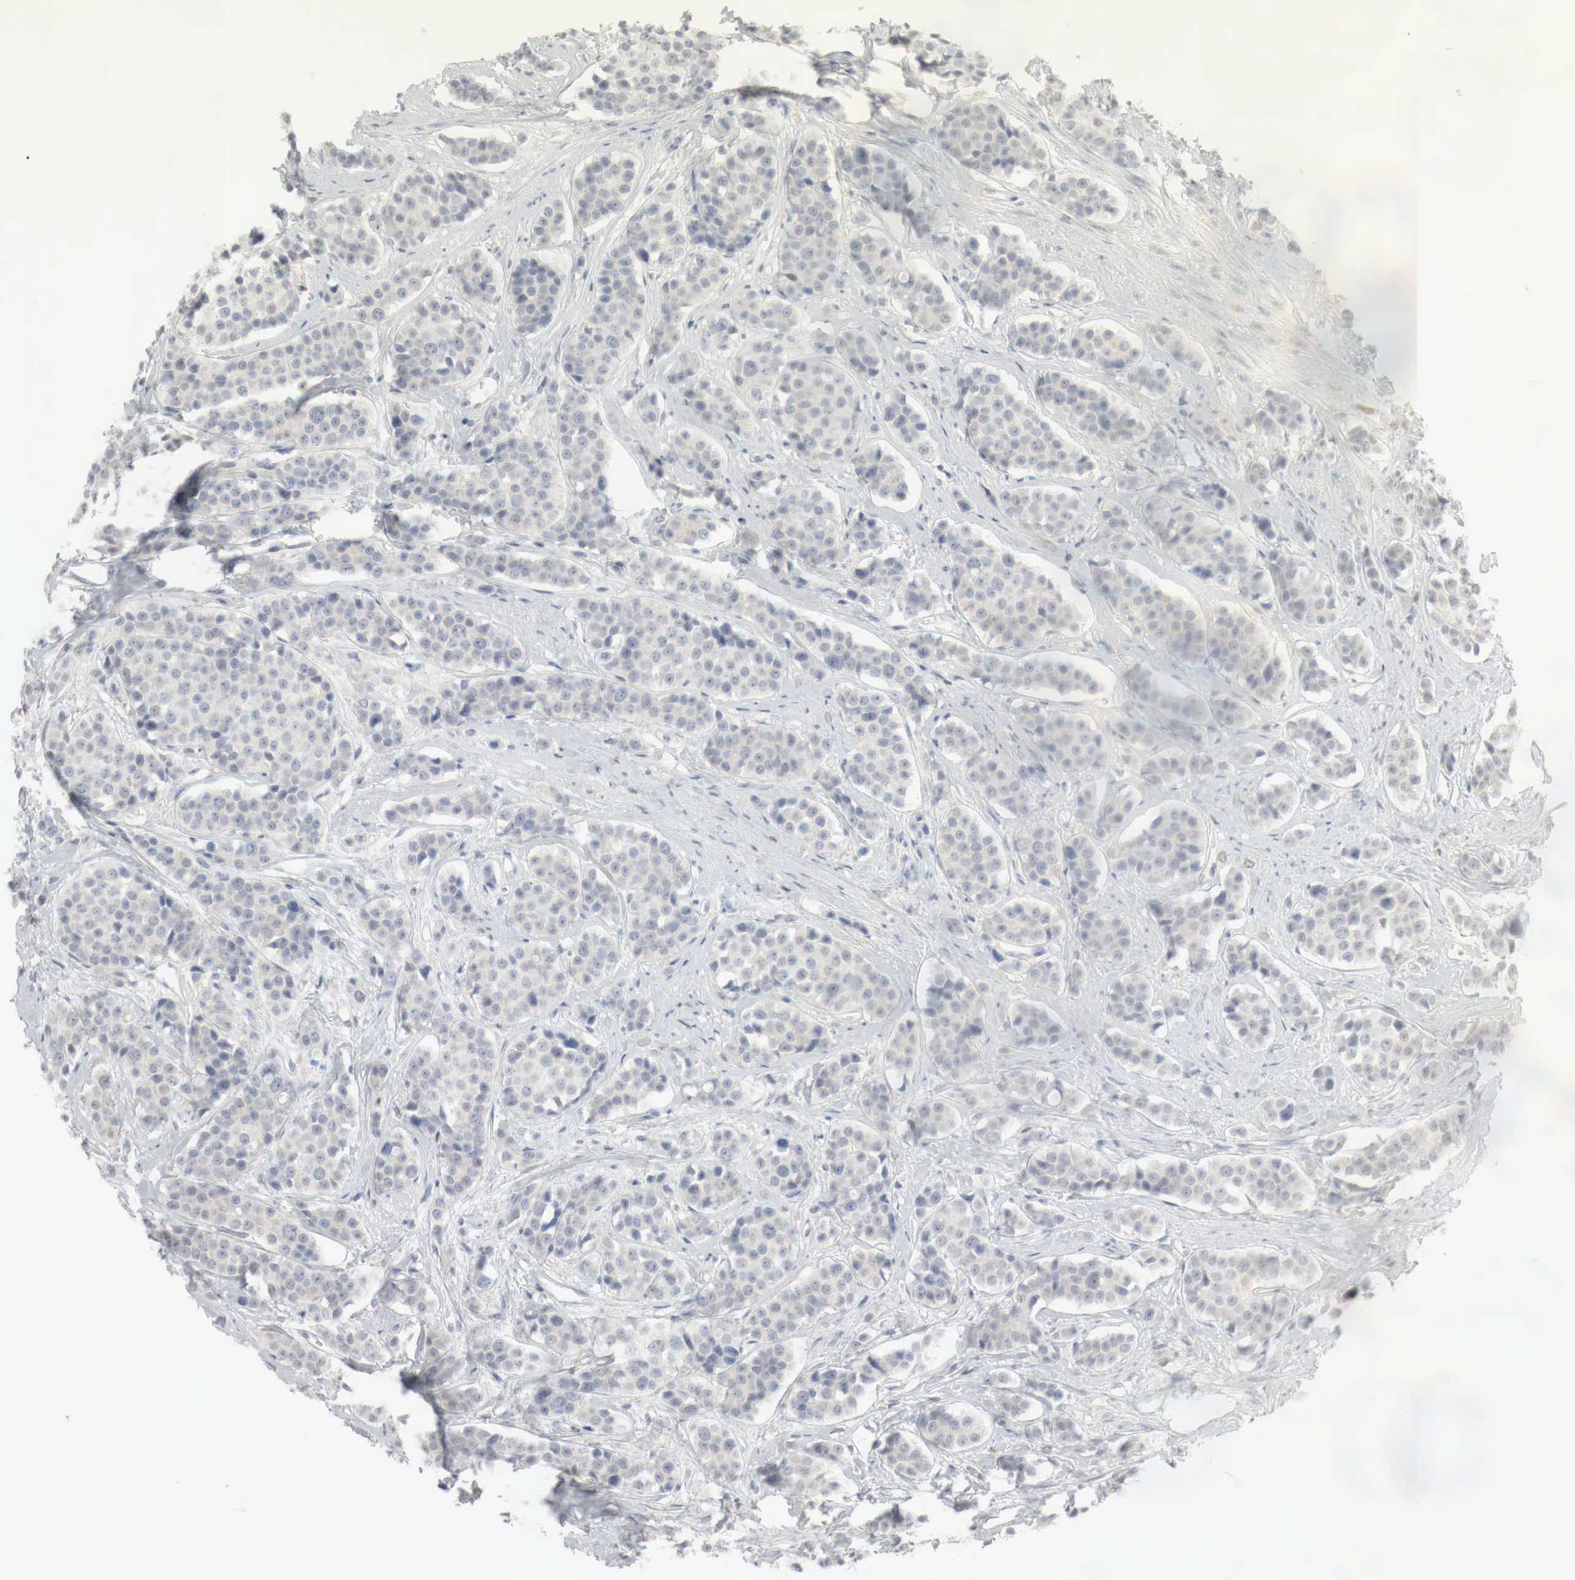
{"staining": {"intensity": "weak", "quantity": "<25%", "location": "cytoplasmic/membranous,nuclear"}, "tissue": "carcinoid", "cell_type": "Tumor cells", "image_type": "cancer", "snomed": [{"axis": "morphology", "description": "Carcinoid, malignant, NOS"}, {"axis": "topography", "description": "Small intestine"}], "caption": "Tumor cells show no significant expression in carcinoid. The staining is performed using DAB brown chromogen with nuclei counter-stained in using hematoxylin.", "gene": "MYC", "patient": {"sex": "male", "age": 60}}